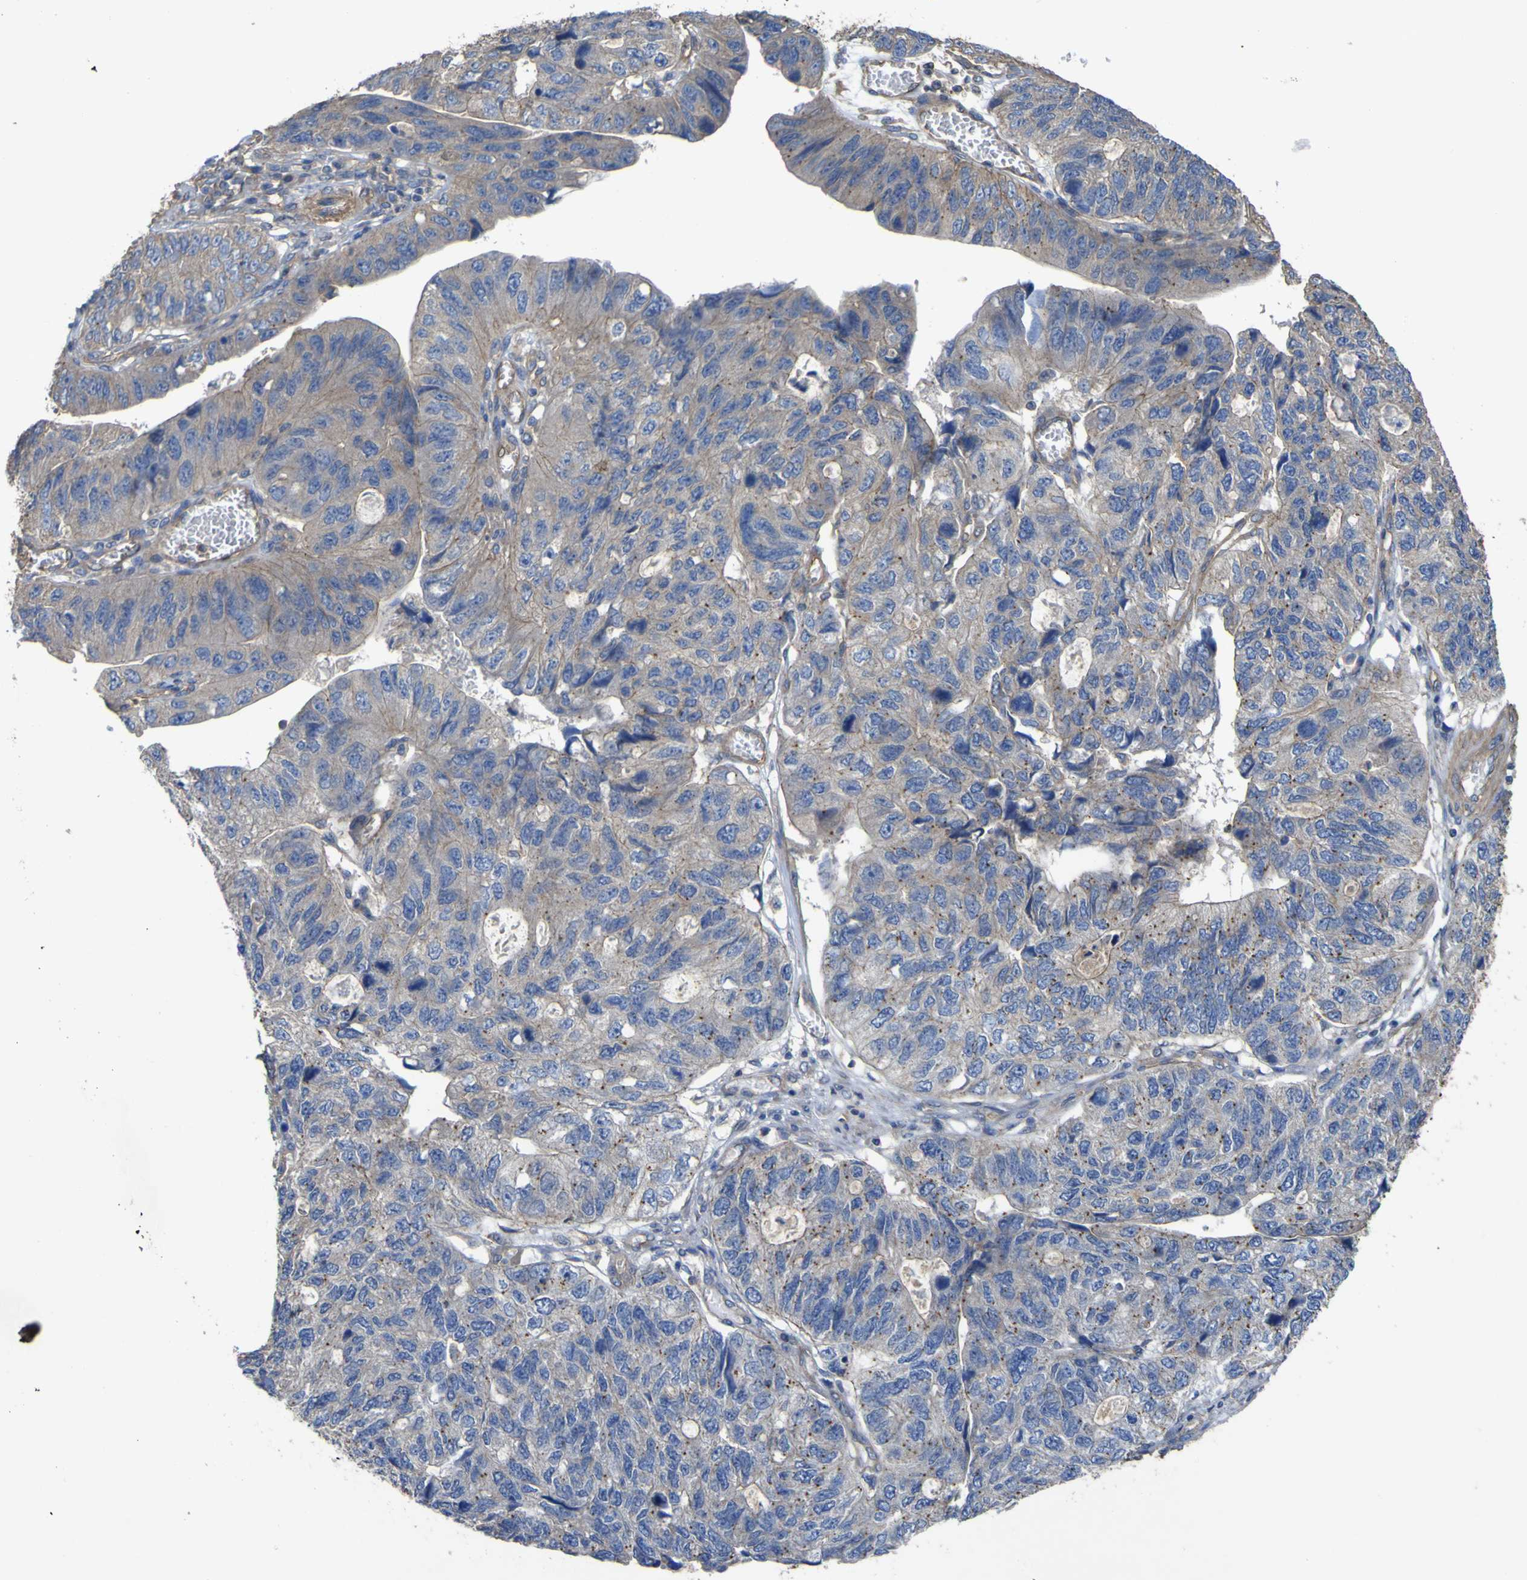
{"staining": {"intensity": "weak", "quantity": ">75%", "location": "cytoplasmic/membranous"}, "tissue": "stomach cancer", "cell_type": "Tumor cells", "image_type": "cancer", "snomed": [{"axis": "morphology", "description": "Adenocarcinoma, NOS"}, {"axis": "topography", "description": "Stomach"}], "caption": "Protein expression analysis of human stomach cancer (adenocarcinoma) reveals weak cytoplasmic/membranous expression in about >75% of tumor cells.", "gene": "TNFSF15", "patient": {"sex": "male", "age": 59}}